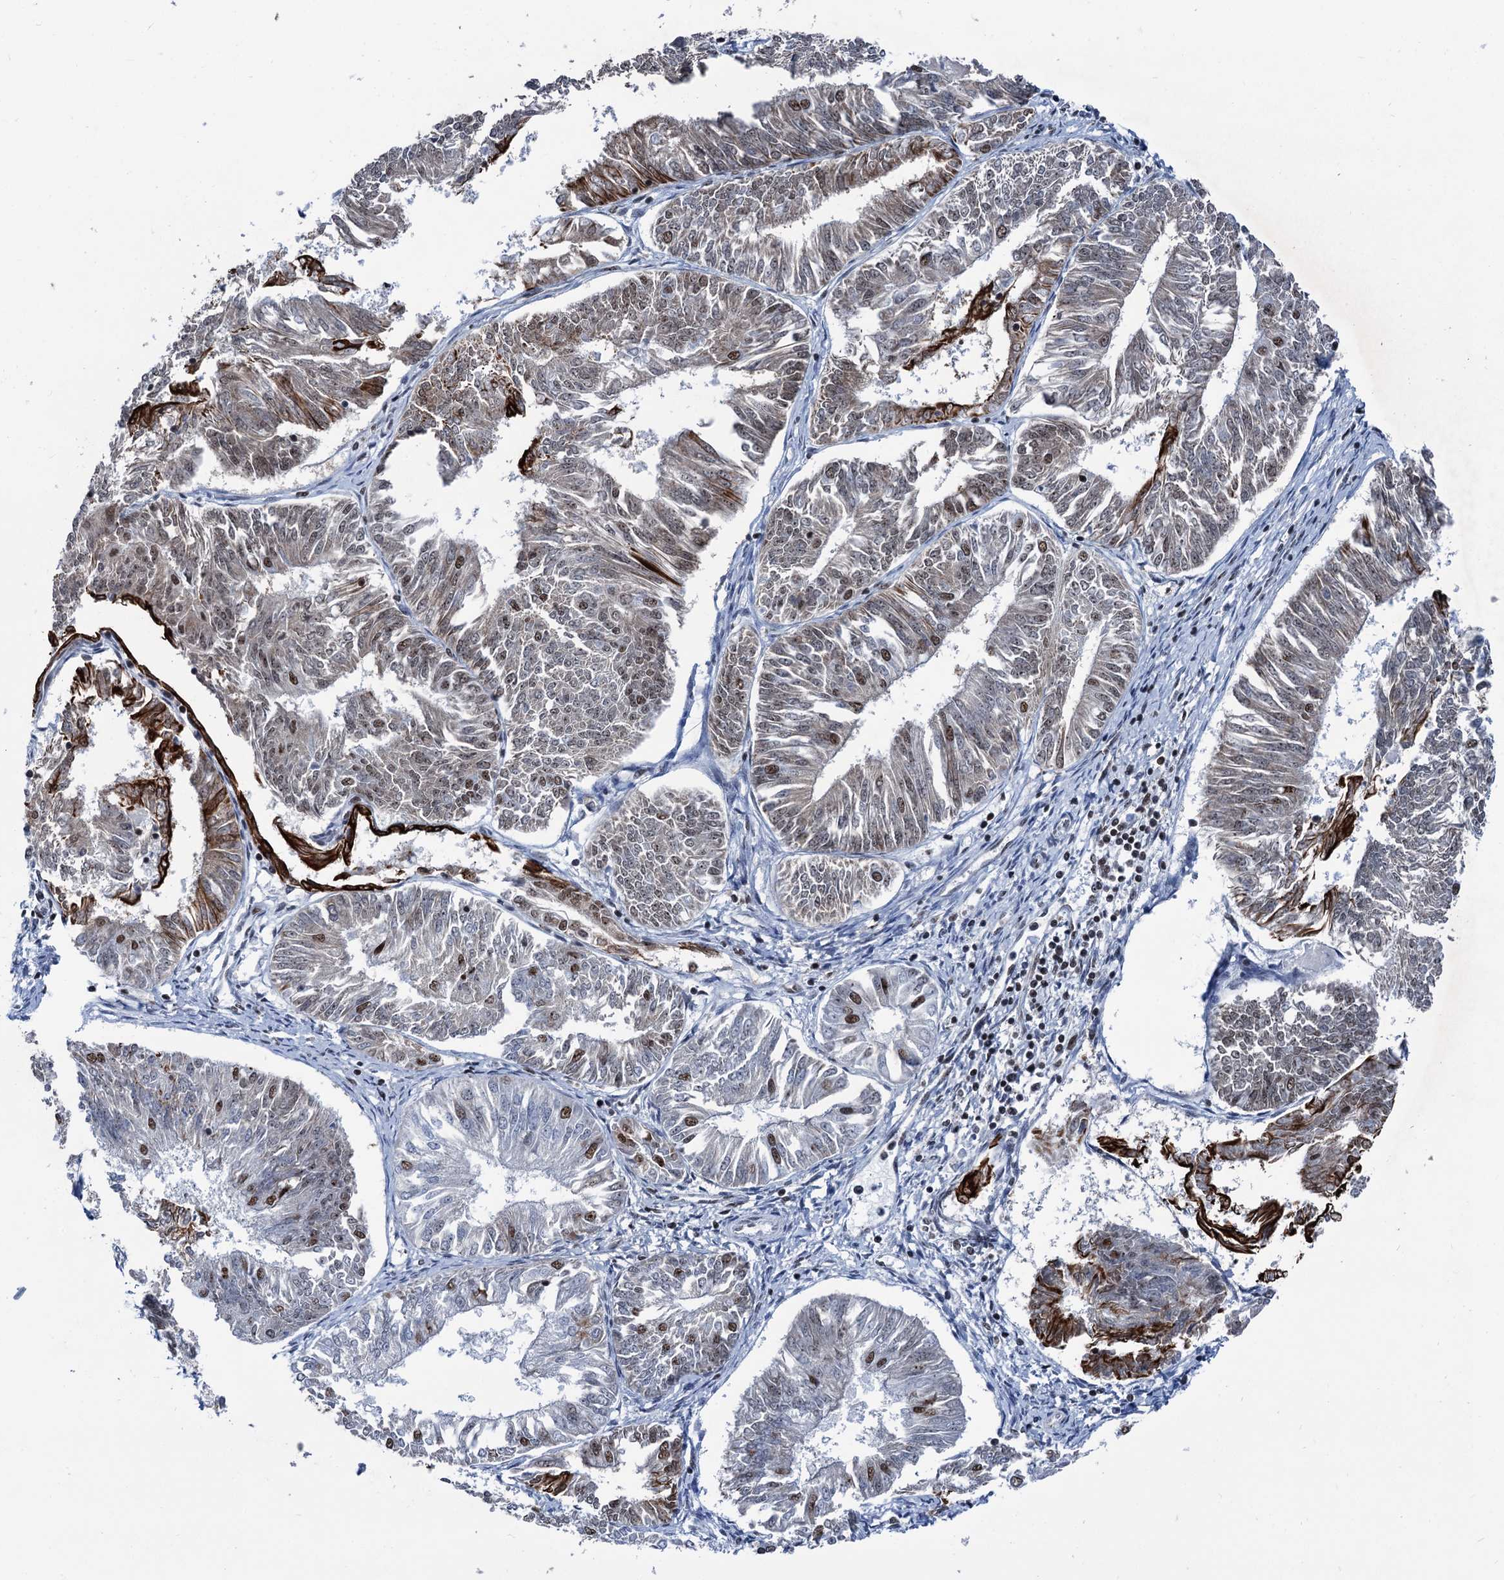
{"staining": {"intensity": "moderate", "quantity": "25%-75%", "location": "nuclear"}, "tissue": "endometrial cancer", "cell_type": "Tumor cells", "image_type": "cancer", "snomed": [{"axis": "morphology", "description": "Adenocarcinoma, NOS"}, {"axis": "topography", "description": "Endometrium"}], "caption": "Immunohistochemical staining of human endometrial adenocarcinoma exhibits moderate nuclear protein staining in approximately 25%-75% of tumor cells.", "gene": "DDX23", "patient": {"sex": "female", "age": 58}}